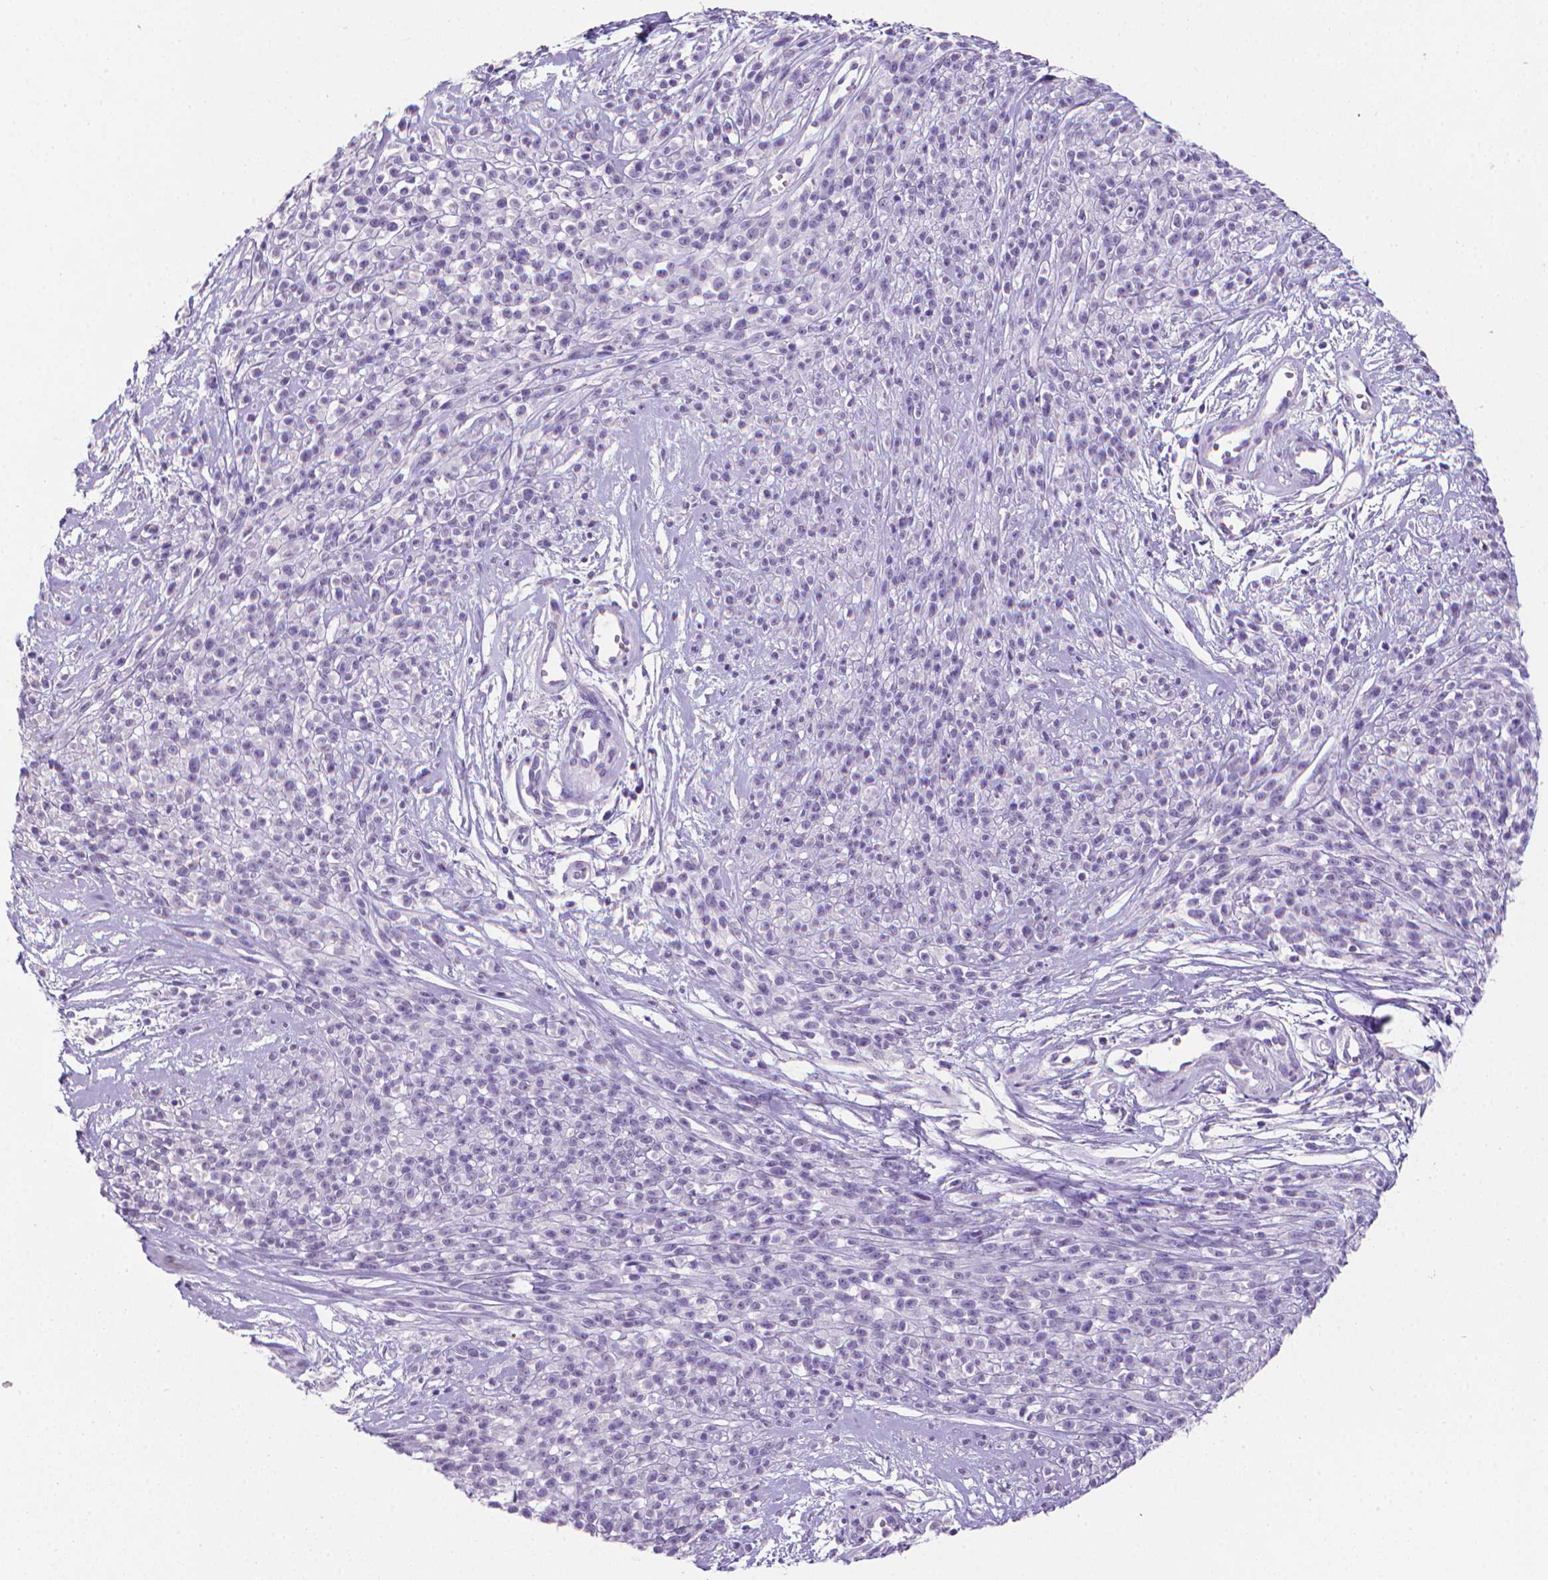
{"staining": {"intensity": "negative", "quantity": "none", "location": "none"}, "tissue": "melanoma", "cell_type": "Tumor cells", "image_type": "cancer", "snomed": [{"axis": "morphology", "description": "Malignant melanoma, NOS"}, {"axis": "topography", "description": "Skin"}, {"axis": "topography", "description": "Skin of trunk"}], "caption": "Tumor cells are negative for brown protein staining in melanoma.", "gene": "XPNPEP2", "patient": {"sex": "male", "age": 74}}